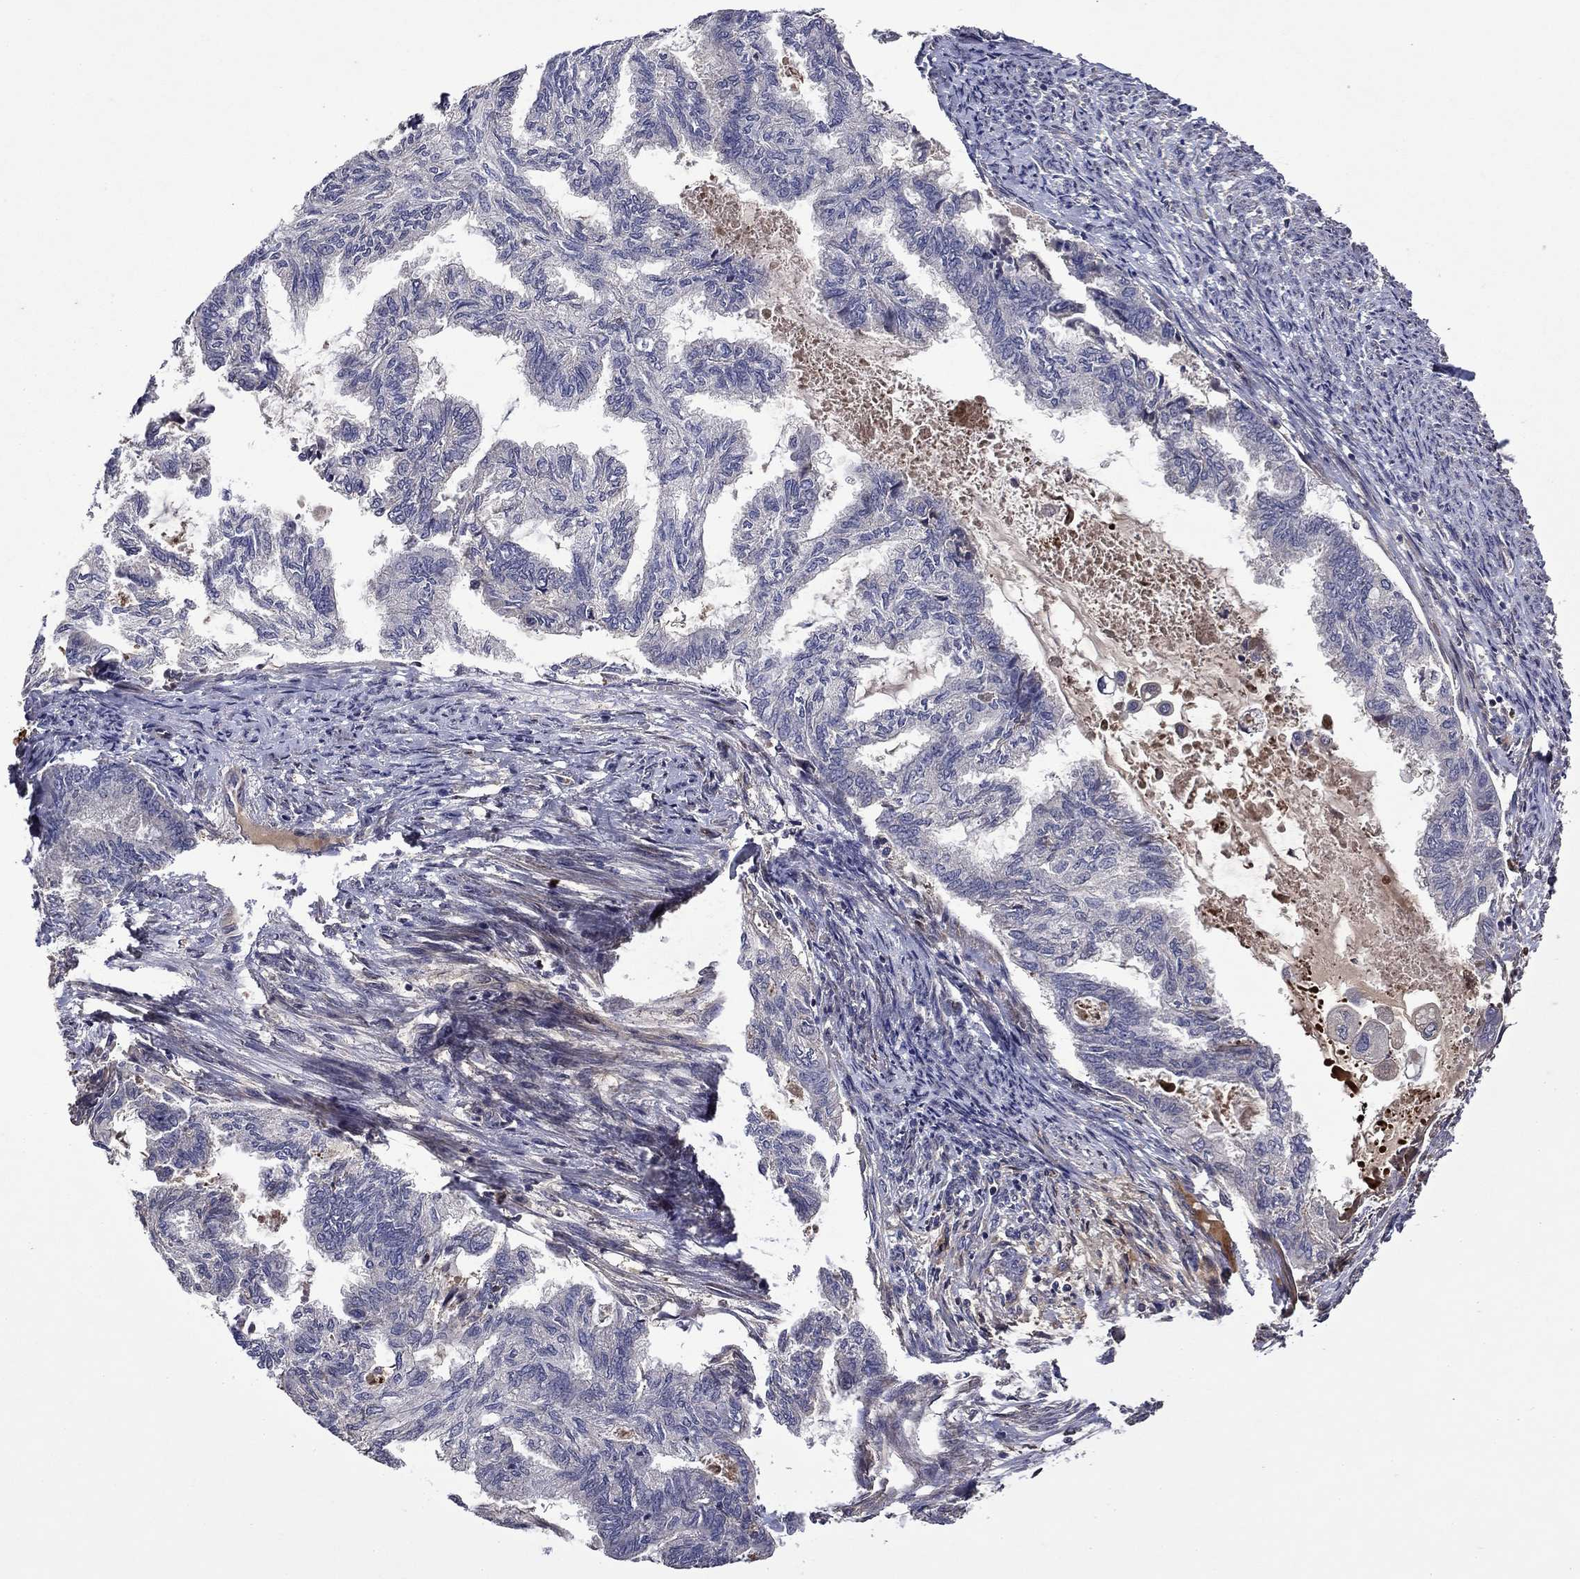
{"staining": {"intensity": "negative", "quantity": "none", "location": "none"}, "tissue": "endometrial cancer", "cell_type": "Tumor cells", "image_type": "cancer", "snomed": [{"axis": "morphology", "description": "Adenocarcinoma, NOS"}, {"axis": "topography", "description": "Endometrium"}], "caption": "A photomicrograph of human adenocarcinoma (endometrial) is negative for staining in tumor cells.", "gene": "SATB1", "patient": {"sex": "female", "age": 86}}